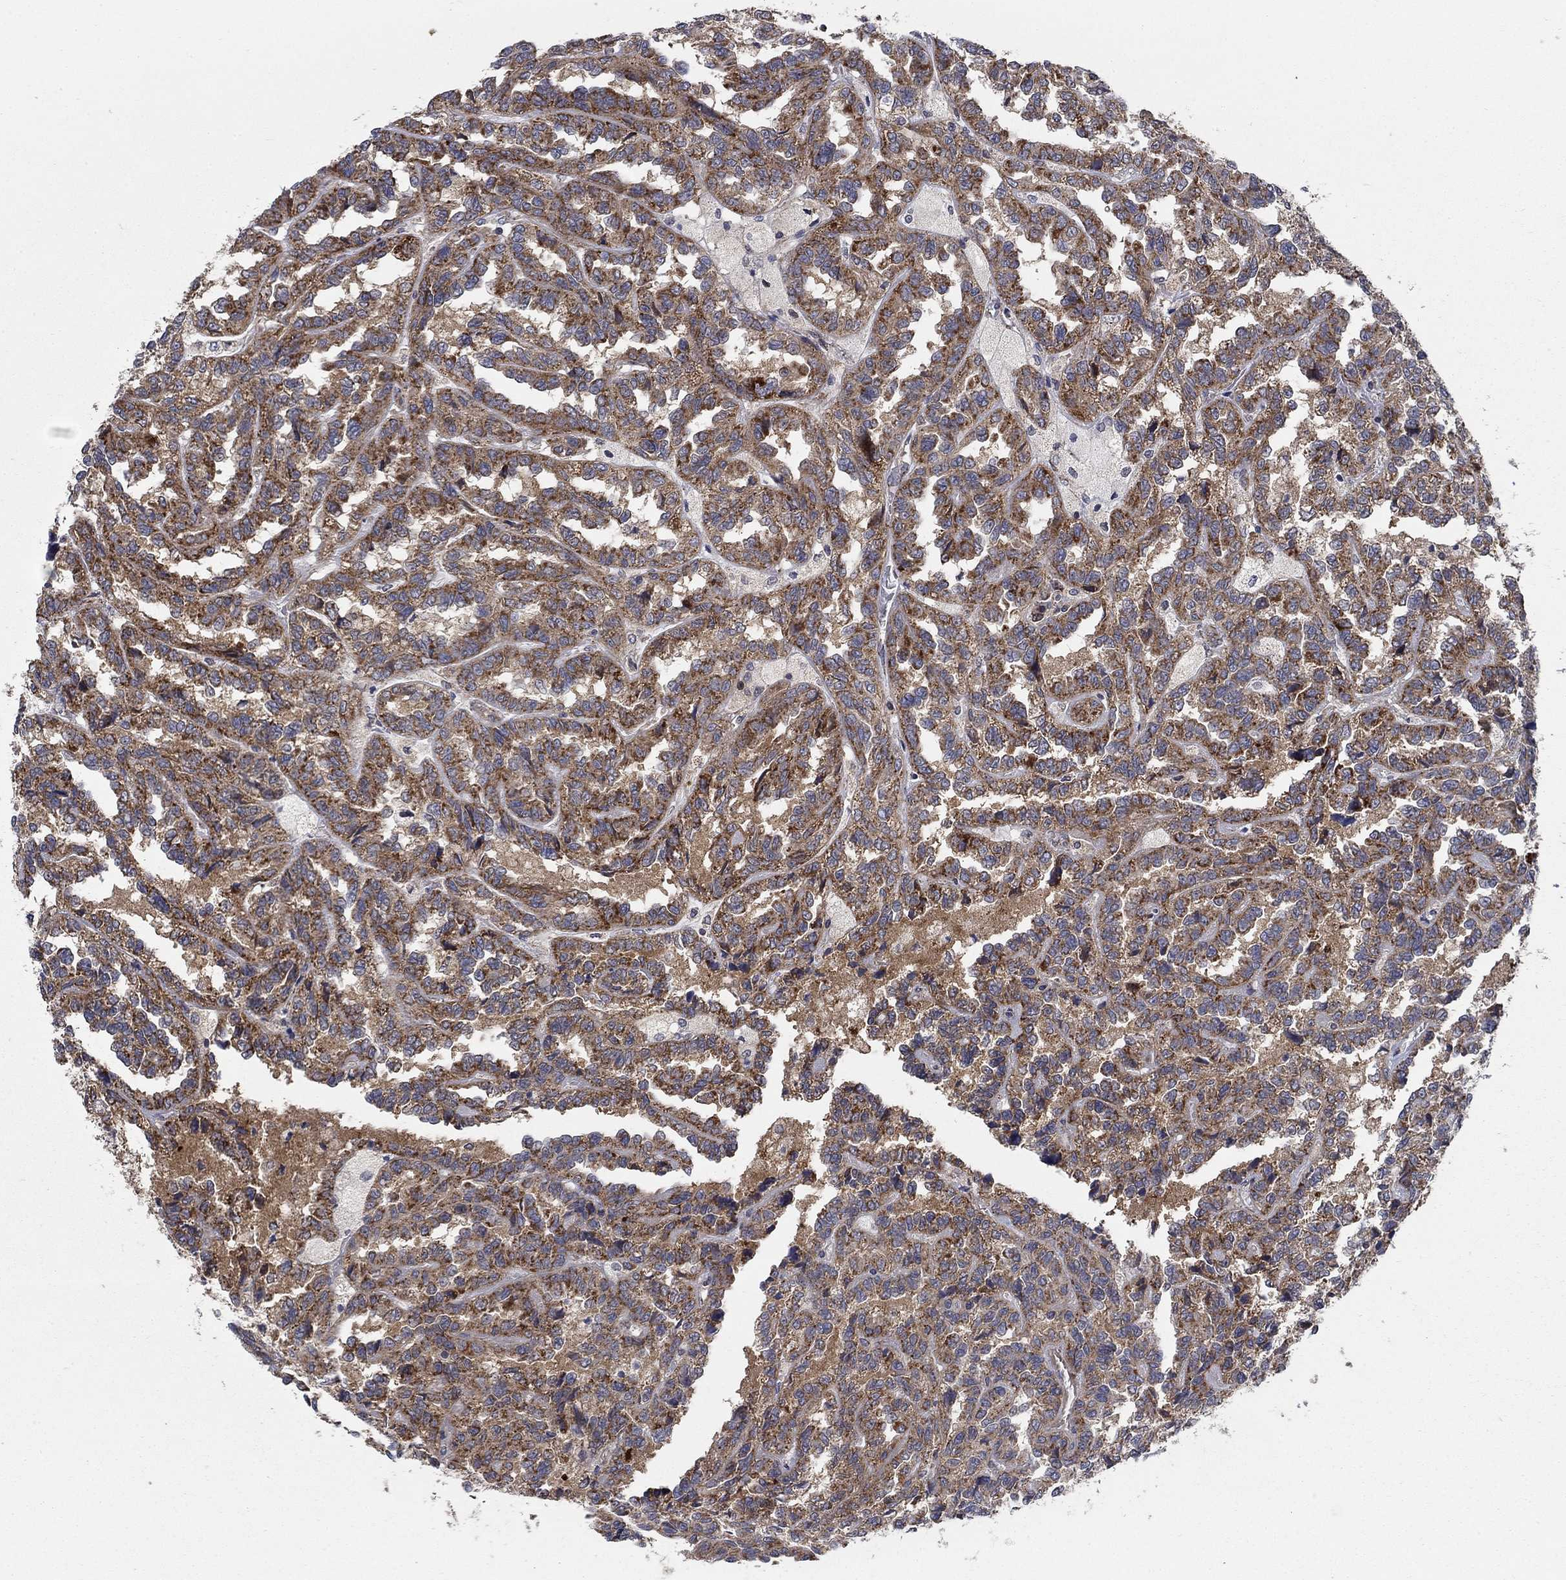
{"staining": {"intensity": "strong", "quantity": "25%-75%", "location": "cytoplasmic/membranous"}, "tissue": "renal cancer", "cell_type": "Tumor cells", "image_type": "cancer", "snomed": [{"axis": "morphology", "description": "Adenocarcinoma, NOS"}, {"axis": "topography", "description": "Kidney"}], "caption": "Renal adenocarcinoma stained with DAB IHC demonstrates high levels of strong cytoplasmic/membranous staining in about 25%-75% of tumor cells.", "gene": "NME7", "patient": {"sex": "male", "age": 79}}